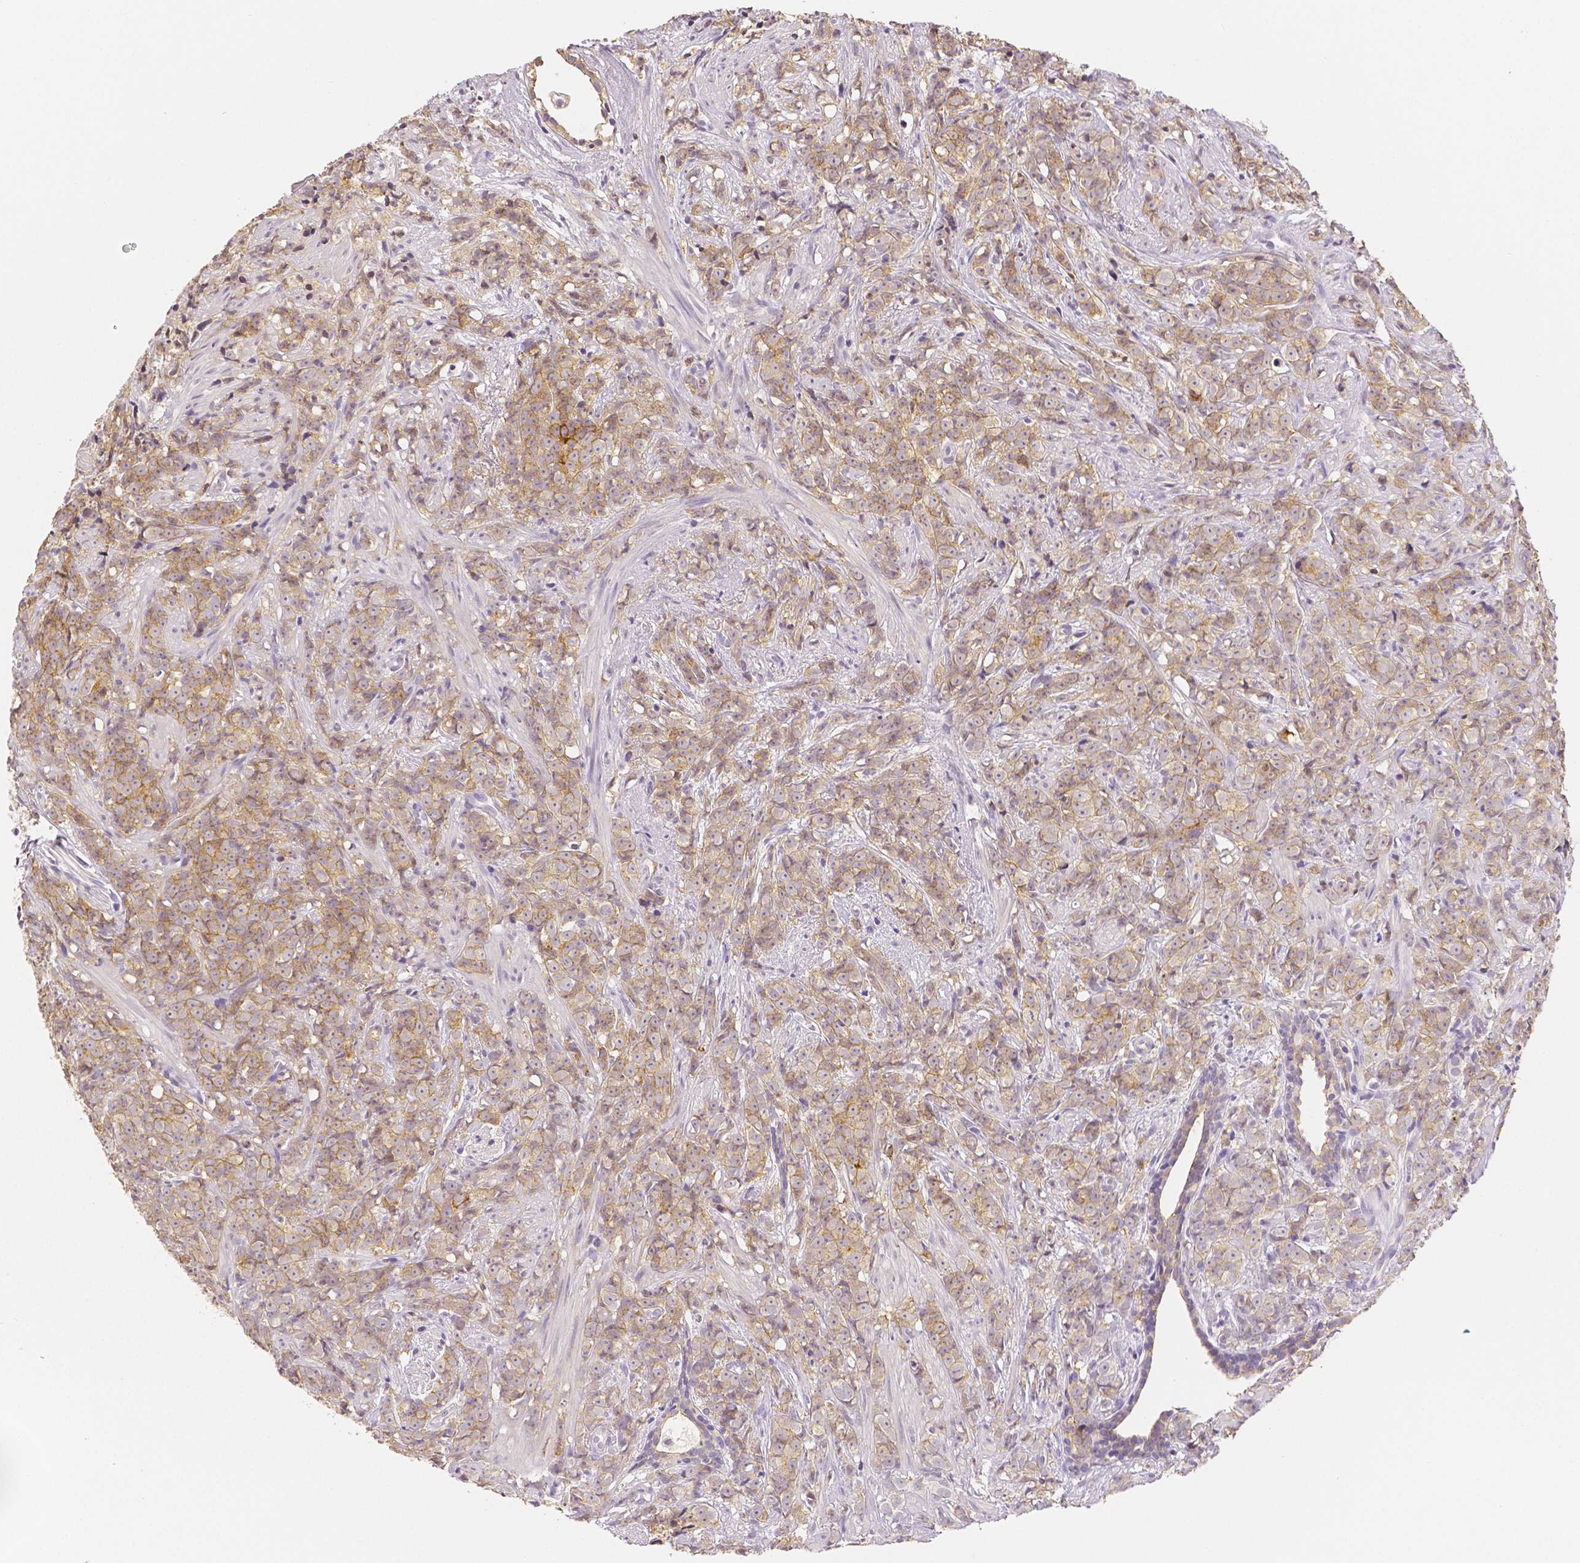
{"staining": {"intensity": "weak", "quantity": ">75%", "location": "cytoplasmic/membranous"}, "tissue": "prostate cancer", "cell_type": "Tumor cells", "image_type": "cancer", "snomed": [{"axis": "morphology", "description": "Adenocarcinoma, High grade"}, {"axis": "topography", "description": "Prostate"}], "caption": "Immunohistochemistry of prostate high-grade adenocarcinoma exhibits low levels of weak cytoplasmic/membranous expression in approximately >75% of tumor cells.", "gene": "OCLN", "patient": {"sex": "male", "age": 81}}